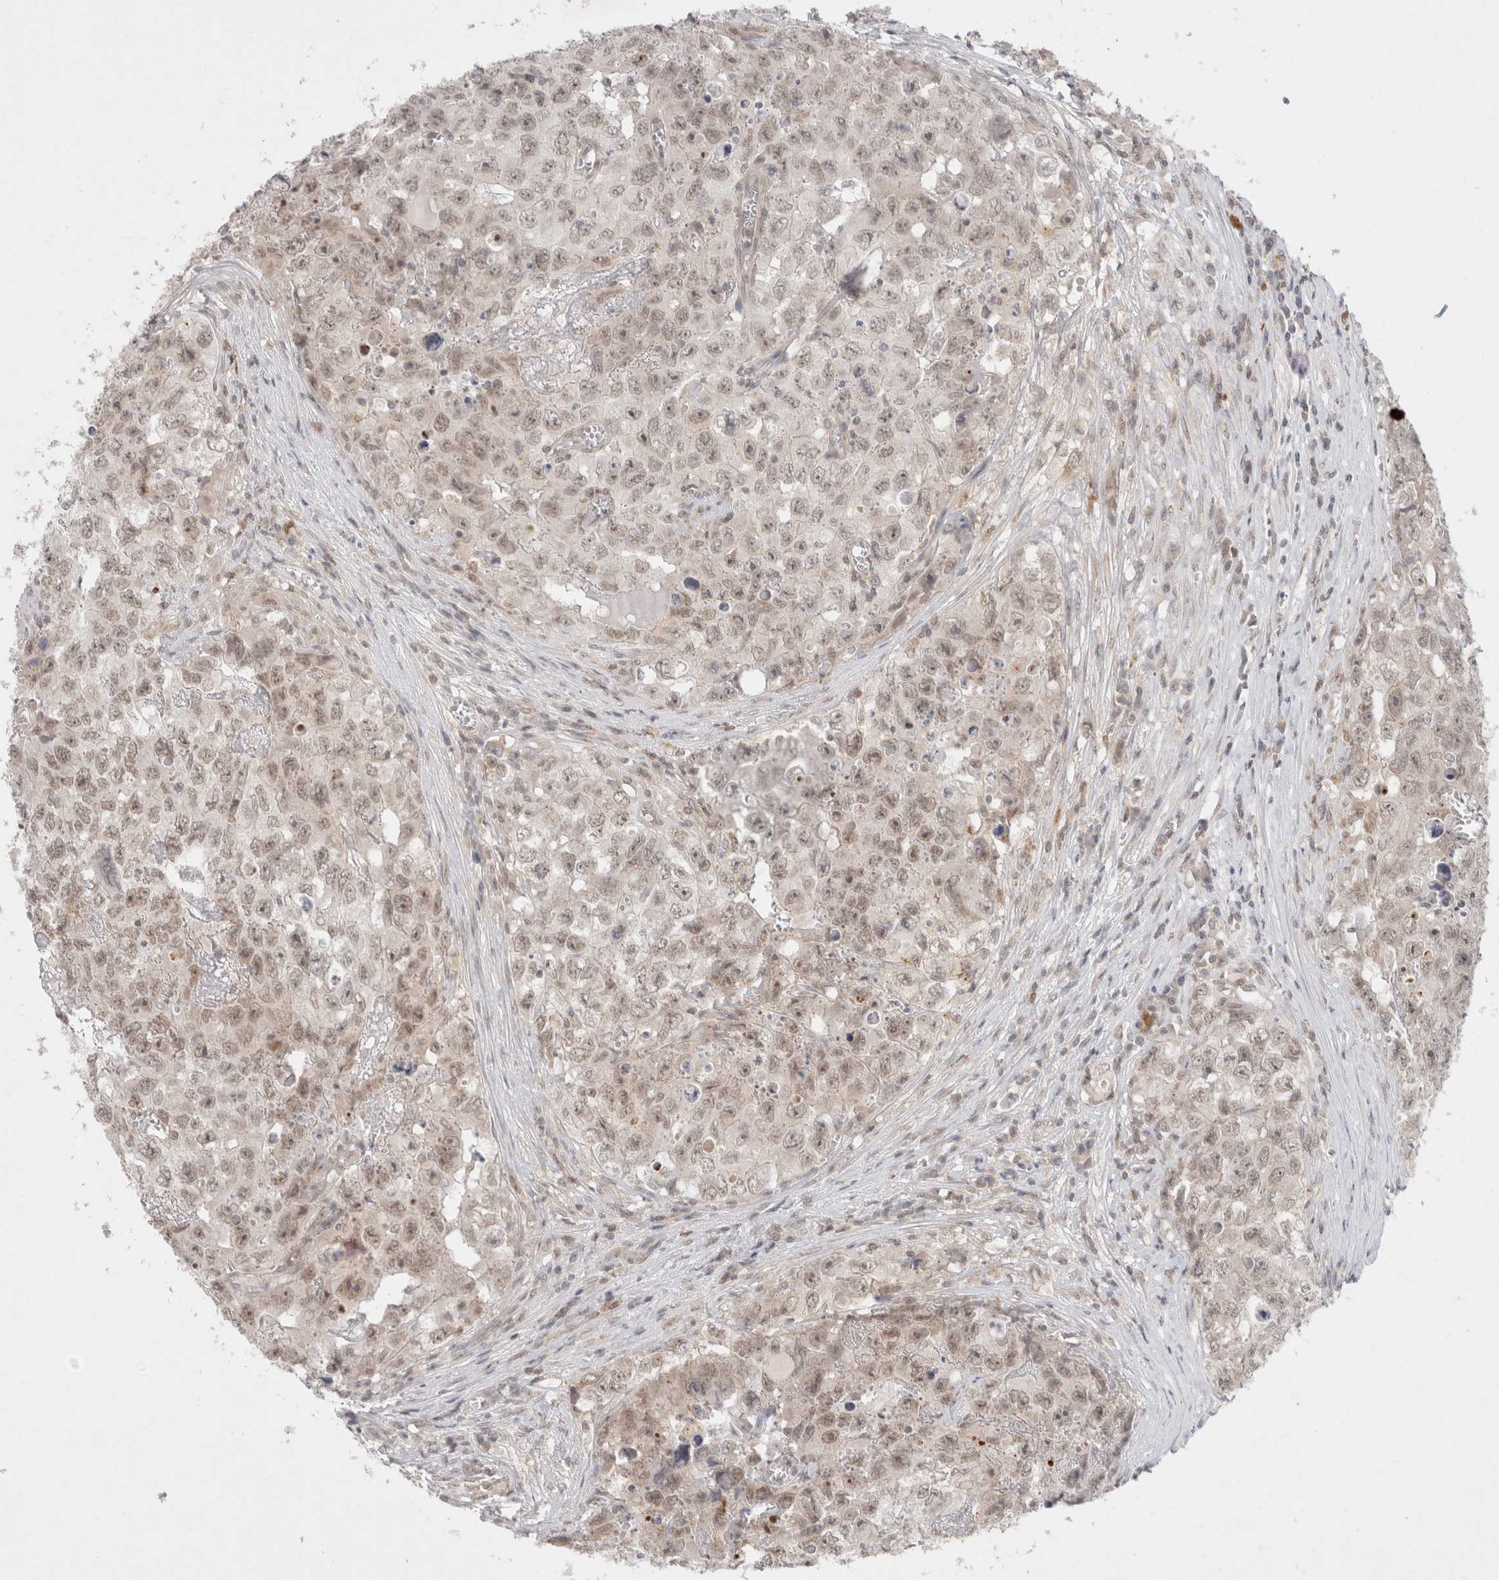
{"staining": {"intensity": "weak", "quantity": "25%-75%", "location": "nuclear"}, "tissue": "testis cancer", "cell_type": "Tumor cells", "image_type": "cancer", "snomed": [{"axis": "morphology", "description": "Seminoma, NOS"}, {"axis": "morphology", "description": "Carcinoma, Embryonal, NOS"}, {"axis": "topography", "description": "Testis"}], "caption": "Immunohistochemical staining of human testis cancer (seminoma) displays low levels of weak nuclear protein staining in about 25%-75% of tumor cells.", "gene": "FBXO42", "patient": {"sex": "male", "age": 43}}